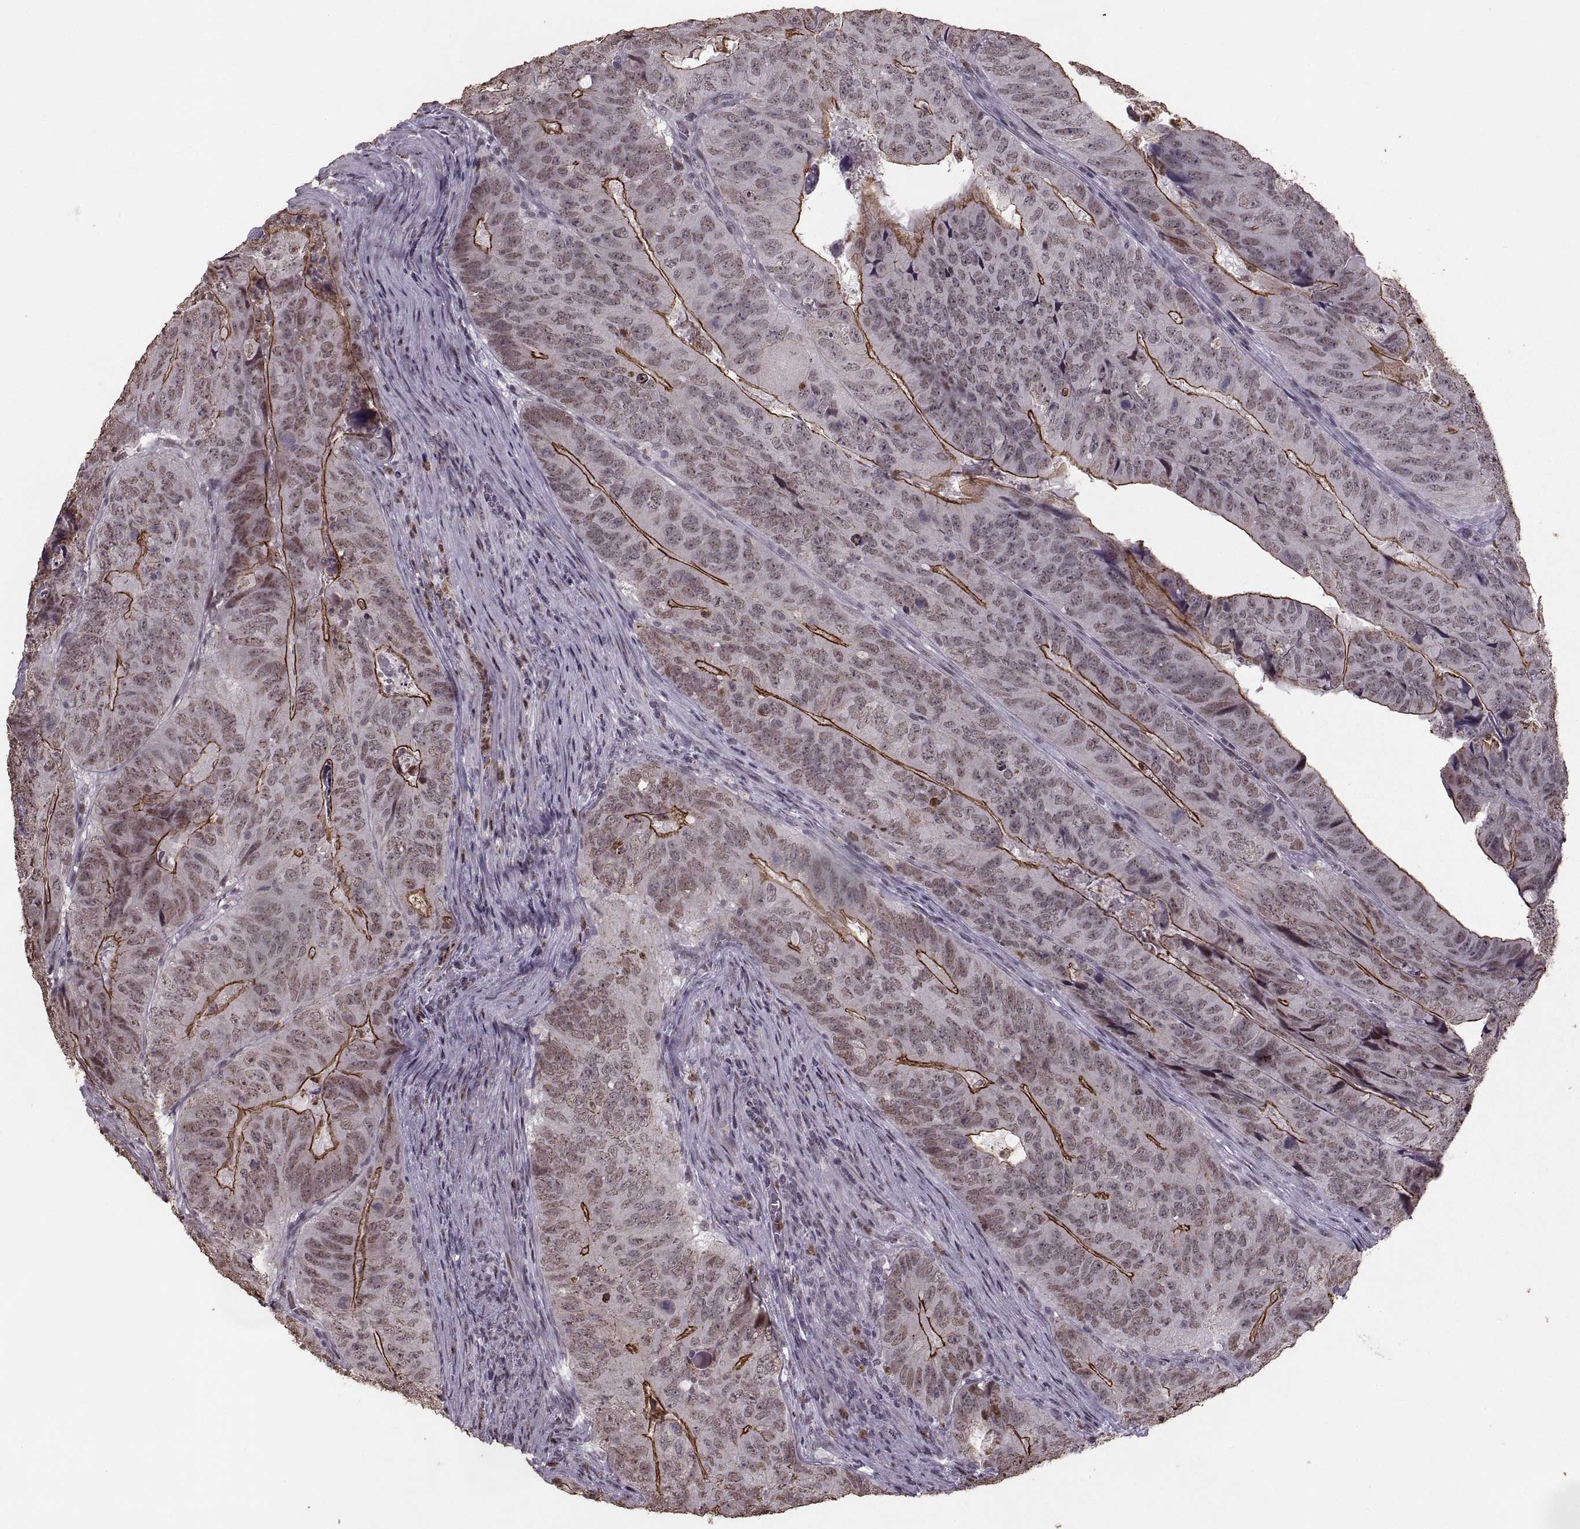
{"staining": {"intensity": "moderate", "quantity": "25%-75%", "location": "cytoplasmic/membranous"}, "tissue": "colorectal cancer", "cell_type": "Tumor cells", "image_type": "cancer", "snomed": [{"axis": "morphology", "description": "Adenocarcinoma, NOS"}, {"axis": "topography", "description": "Colon"}], "caption": "Colorectal cancer stained with a protein marker exhibits moderate staining in tumor cells.", "gene": "PALS1", "patient": {"sex": "male", "age": 79}}